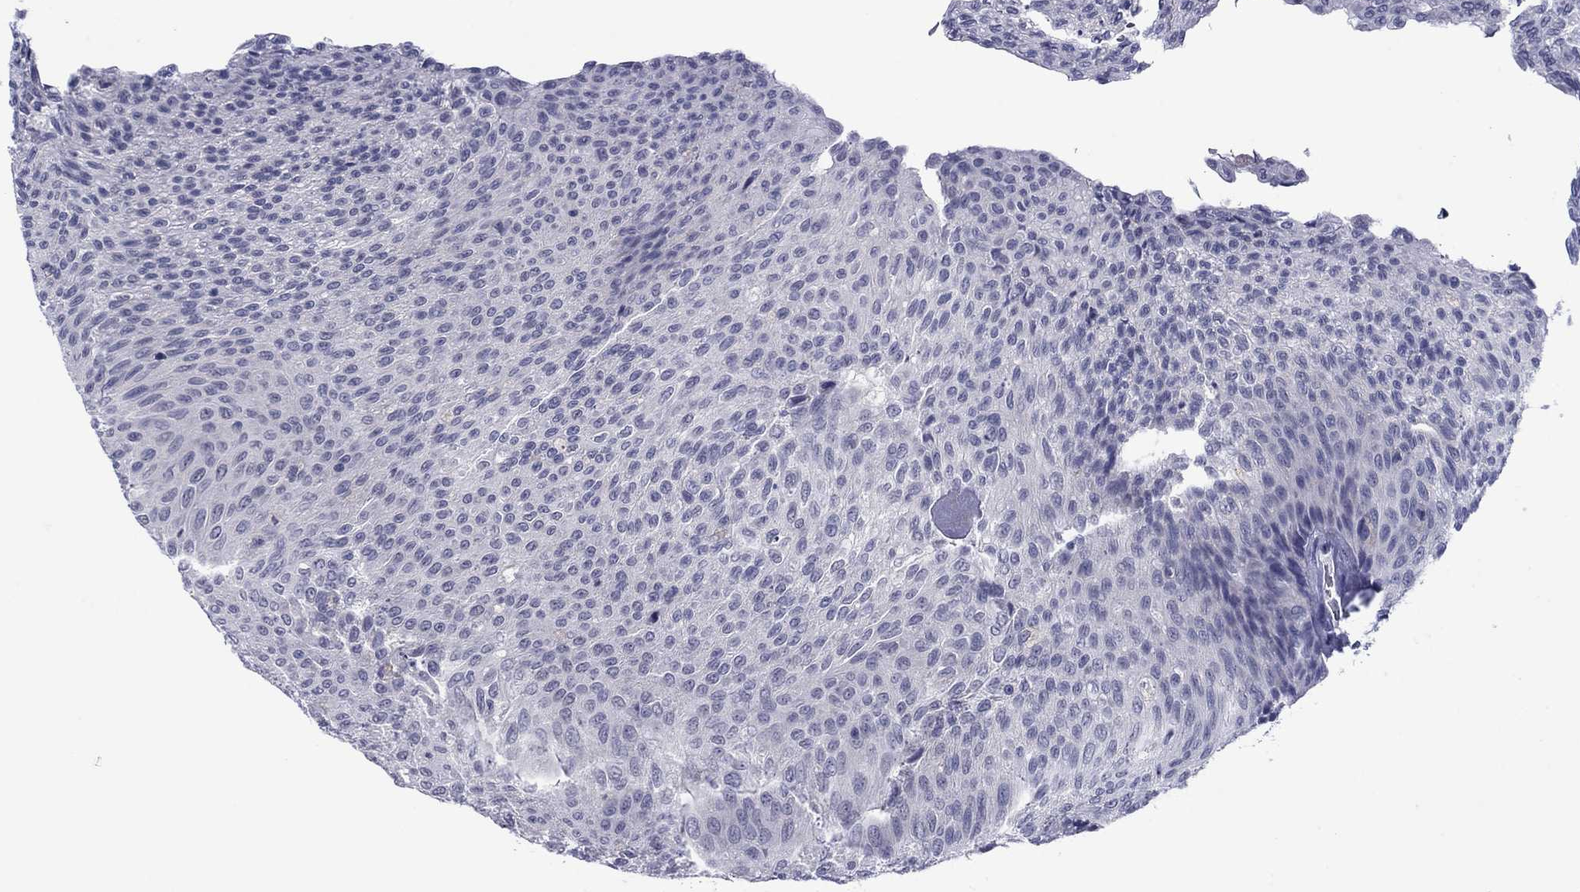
{"staining": {"intensity": "negative", "quantity": "none", "location": "none"}, "tissue": "urothelial cancer", "cell_type": "Tumor cells", "image_type": "cancer", "snomed": [{"axis": "morphology", "description": "Urothelial carcinoma, Low grade"}, {"axis": "topography", "description": "Ureter, NOS"}, {"axis": "topography", "description": "Urinary bladder"}], "caption": "There is no significant positivity in tumor cells of urothelial cancer.", "gene": "TCFL5", "patient": {"sex": "male", "age": 78}}